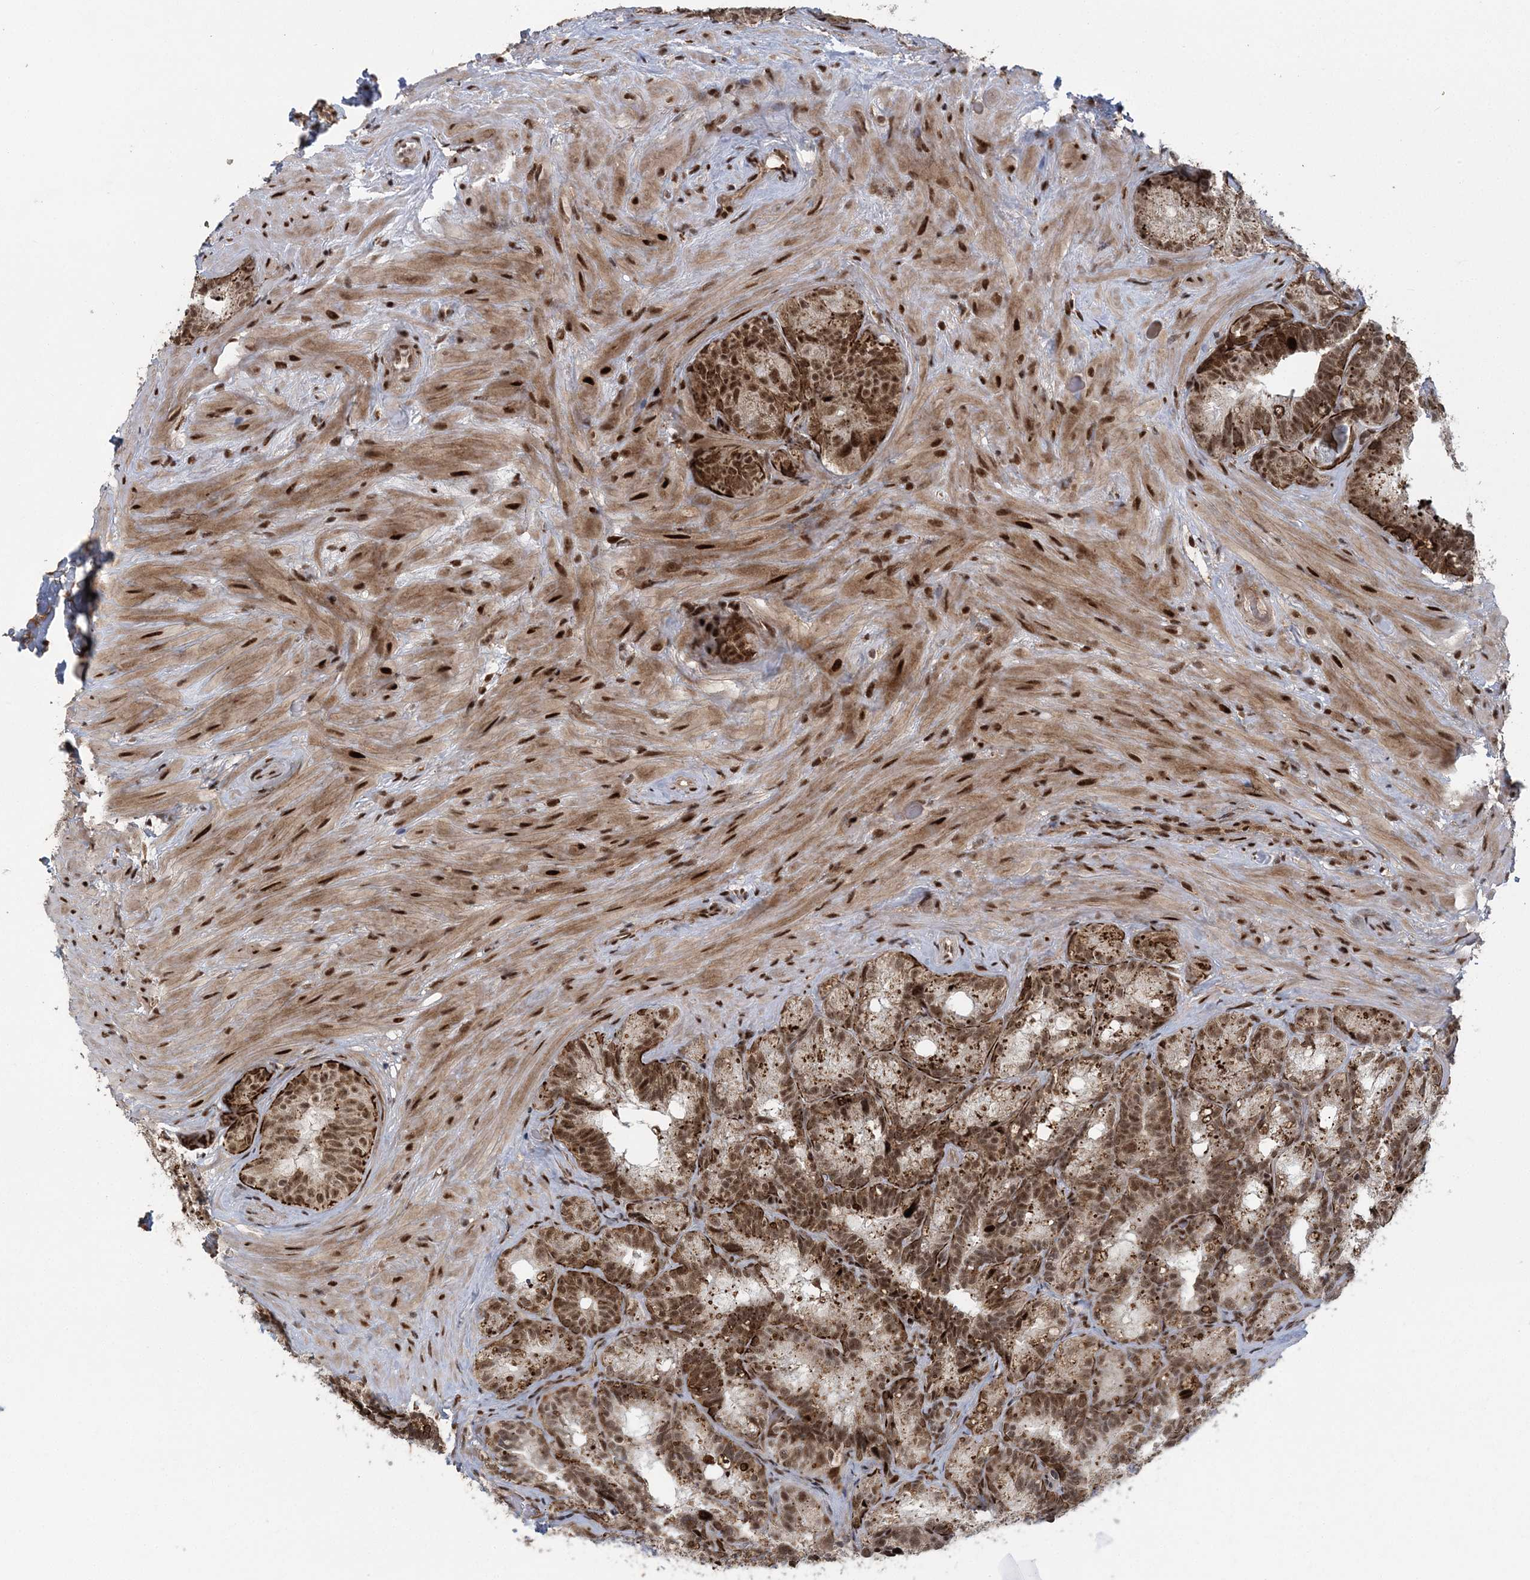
{"staining": {"intensity": "strong", "quantity": ">75%", "location": "cytoplasmic/membranous,nuclear"}, "tissue": "seminal vesicle", "cell_type": "Glandular cells", "image_type": "normal", "snomed": [{"axis": "morphology", "description": "Normal tissue, NOS"}, {"axis": "topography", "description": "Seminal veicle"}], "caption": "Seminal vesicle stained with DAB immunohistochemistry shows high levels of strong cytoplasmic/membranous,nuclear staining in approximately >75% of glandular cells.", "gene": "CWC22", "patient": {"sex": "male", "age": 60}}